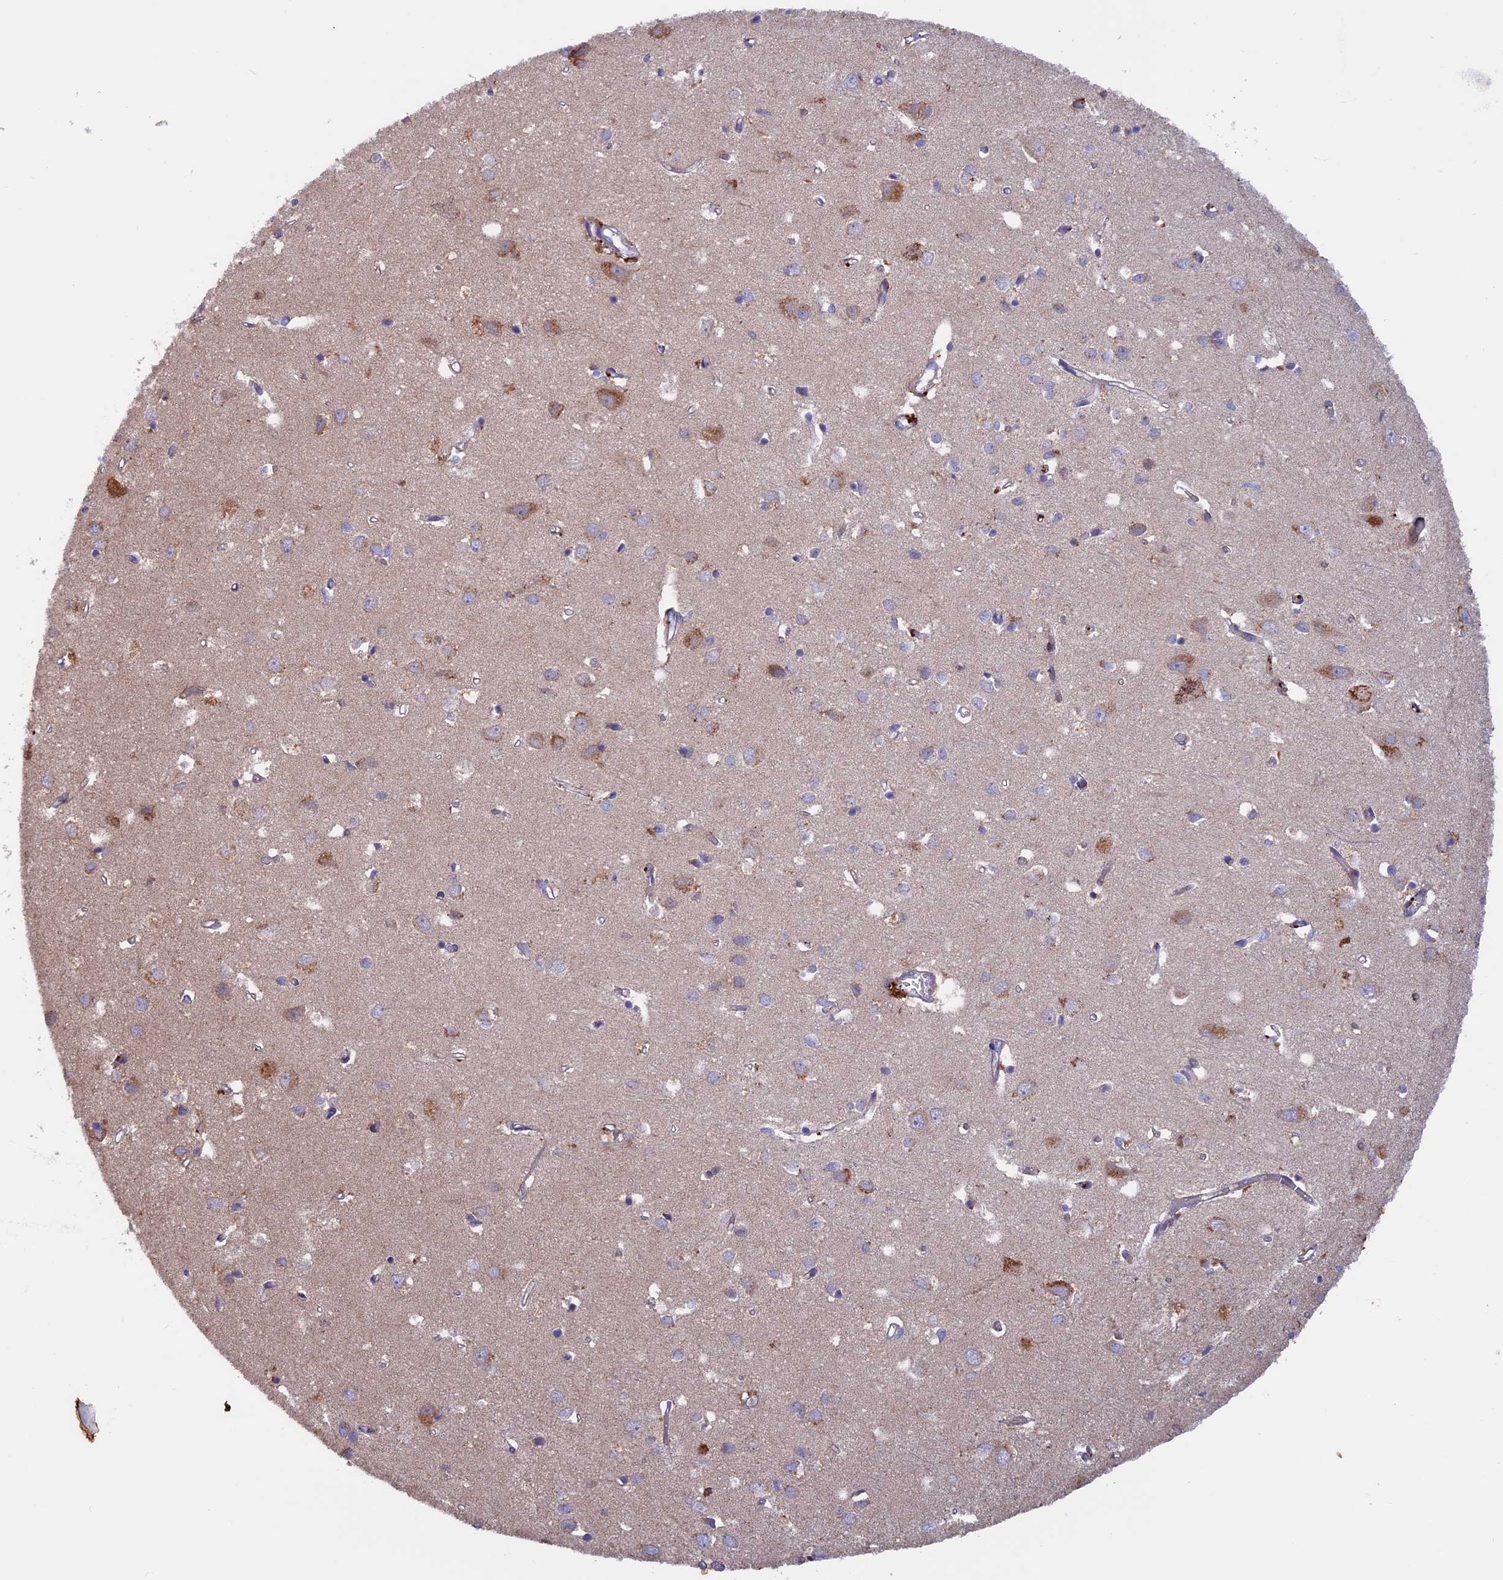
{"staining": {"intensity": "negative", "quantity": "none", "location": "none"}, "tissue": "cerebral cortex", "cell_type": "Endothelial cells", "image_type": "normal", "snomed": [{"axis": "morphology", "description": "Normal tissue, NOS"}, {"axis": "topography", "description": "Cerebral cortex"}], "caption": "Histopathology image shows no significant protein staining in endothelial cells of benign cerebral cortex. (DAB IHC visualized using brightfield microscopy, high magnification).", "gene": "PTPN9", "patient": {"sex": "female", "age": 64}}